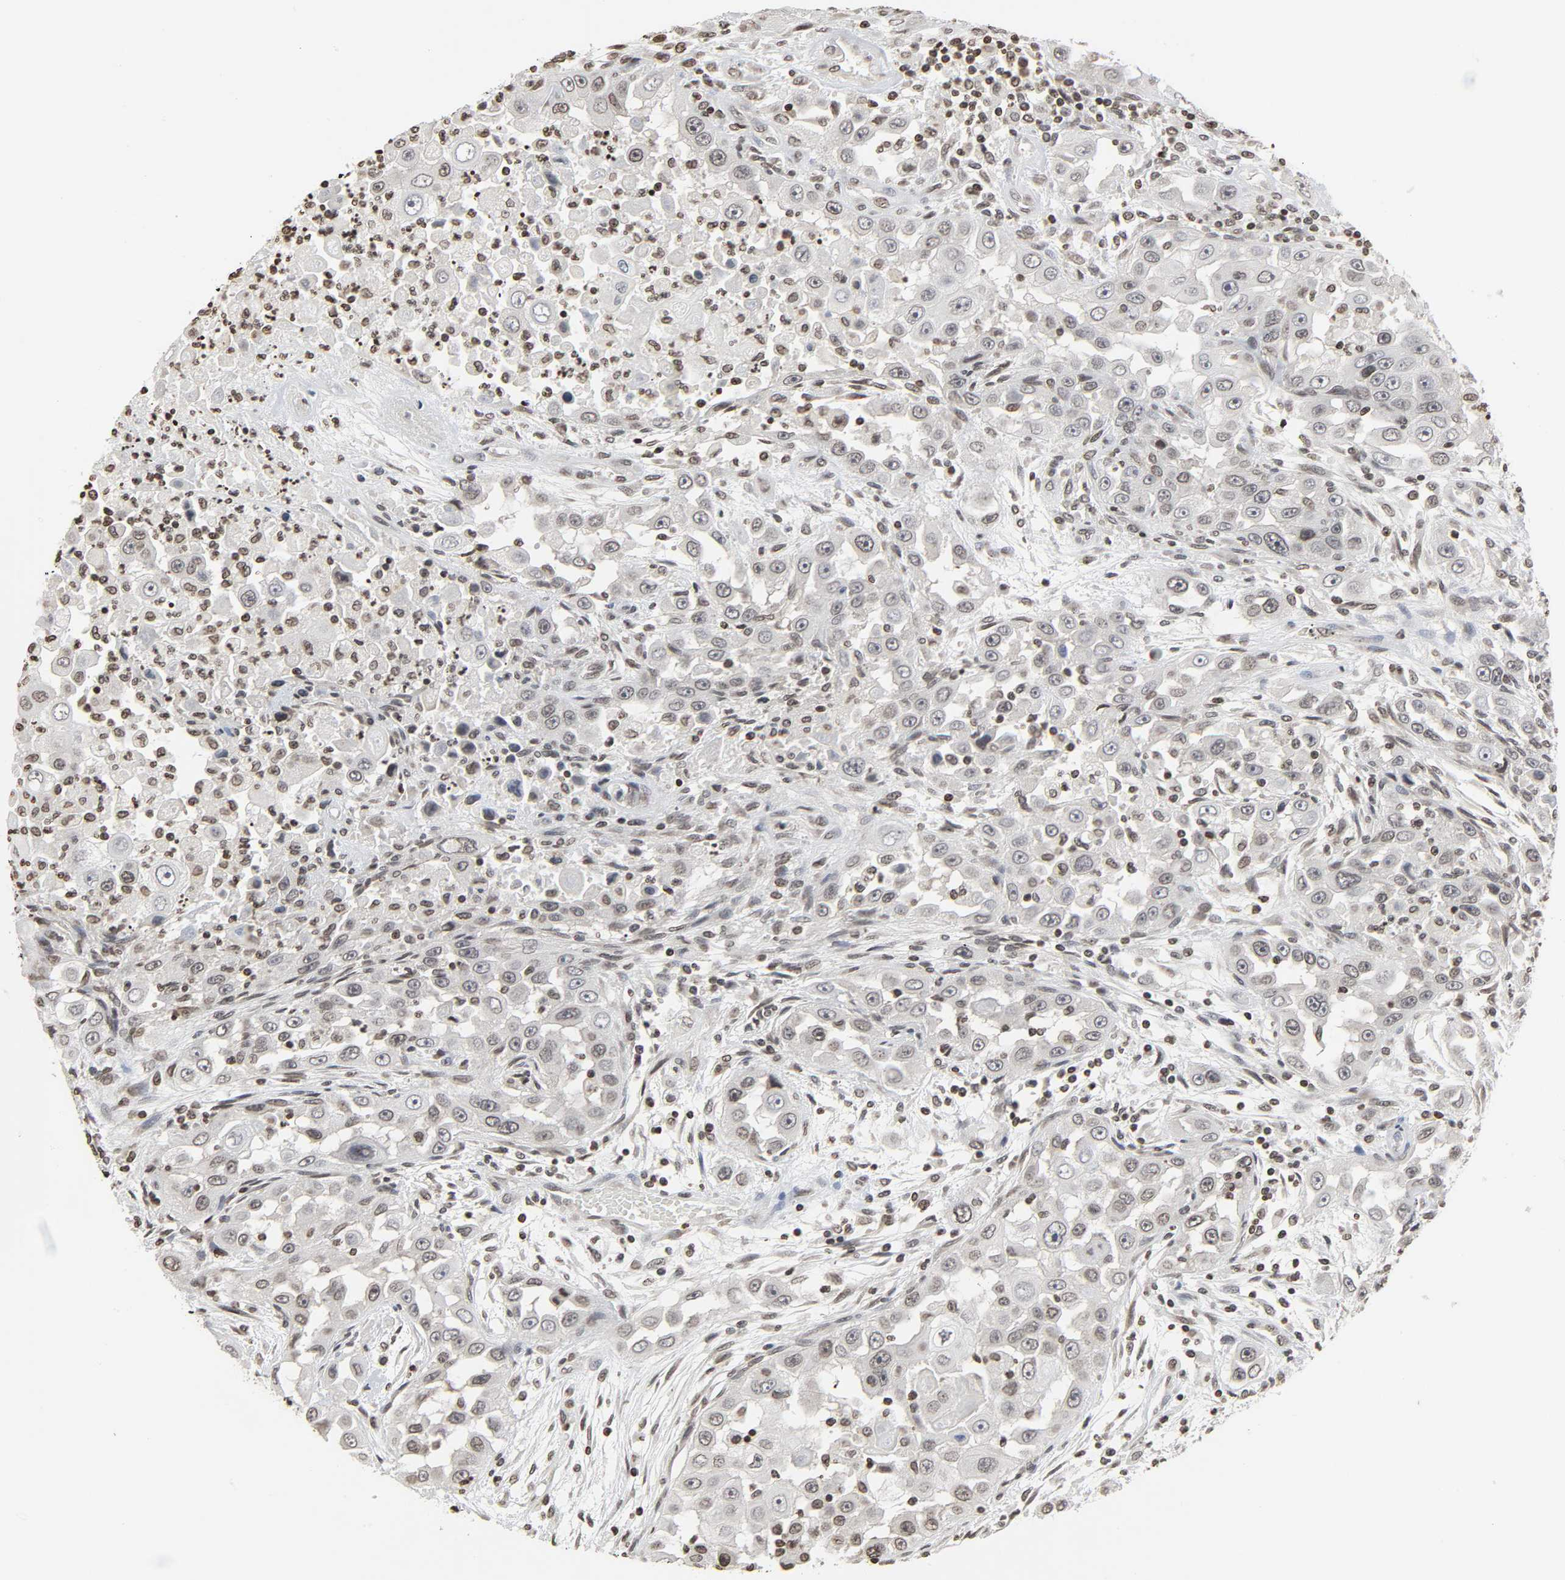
{"staining": {"intensity": "weak", "quantity": ">75%", "location": "nuclear"}, "tissue": "head and neck cancer", "cell_type": "Tumor cells", "image_type": "cancer", "snomed": [{"axis": "morphology", "description": "Carcinoma, NOS"}, {"axis": "topography", "description": "Head-Neck"}], "caption": "Human head and neck carcinoma stained for a protein (brown) reveals weak nuclear positive expression in approximately >75% of tumor cells.", "gene": "ELAVL1", "patient": {"sex": "male", "age": 87}}